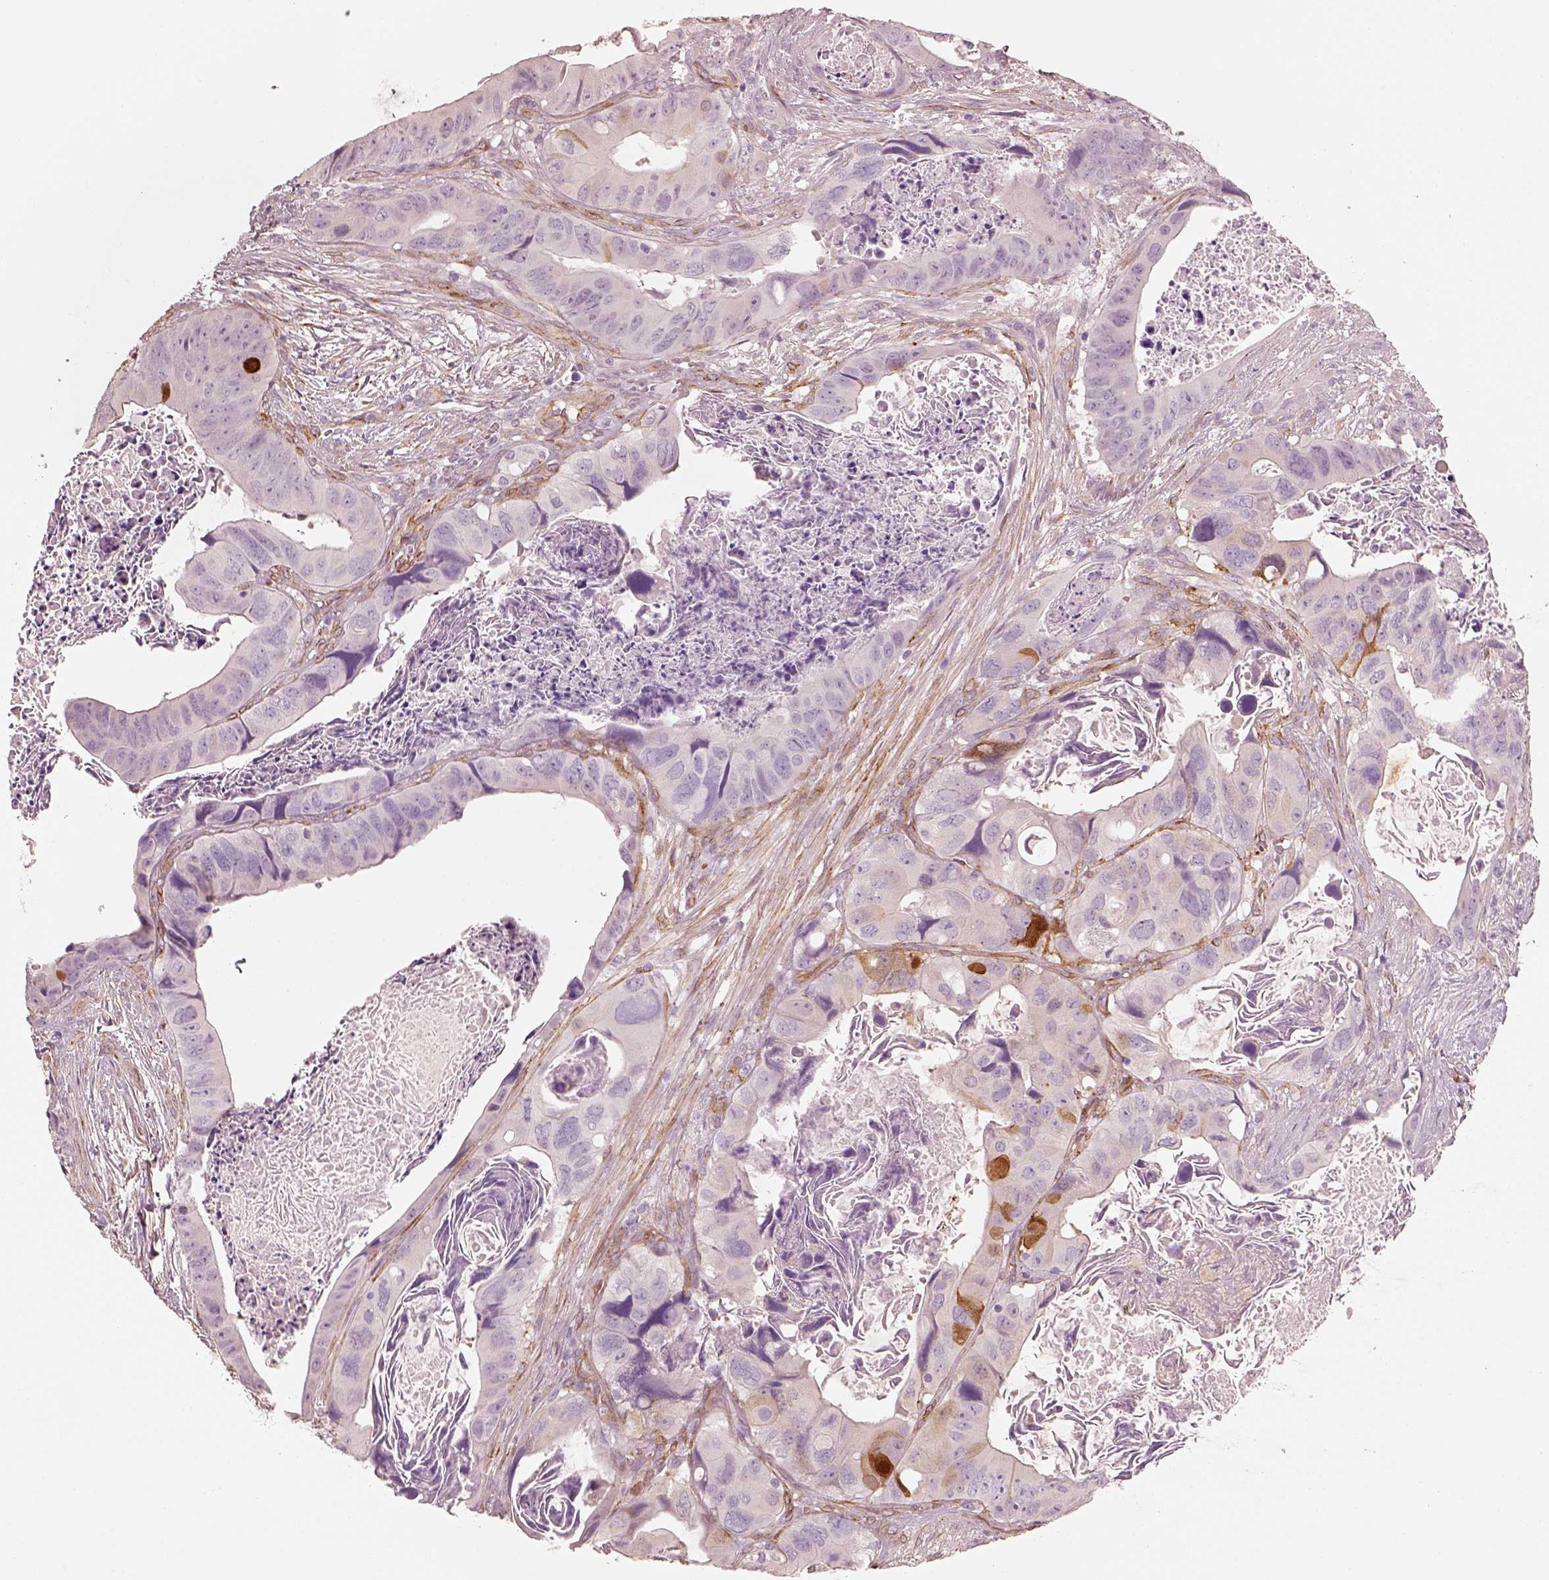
{"staining": {"intensity": "negative", "quantity": "none", "location": "none"}, "tissue": "colorectal cancer", "cell_type": "Tumor cells", "image_type": "cancer", "snomed": [{"axis": "morphology", "description": "Adenocarcinoma, NOS"}, {"axis": "topography", "description": "Rectum"}], "caption": "Tumor cells show no significant expression in colorectal adenocarcinoma. Nuclei are stained in blue.", "gene": "CRYM", "patient": {"sex": "male", "age": 64}}